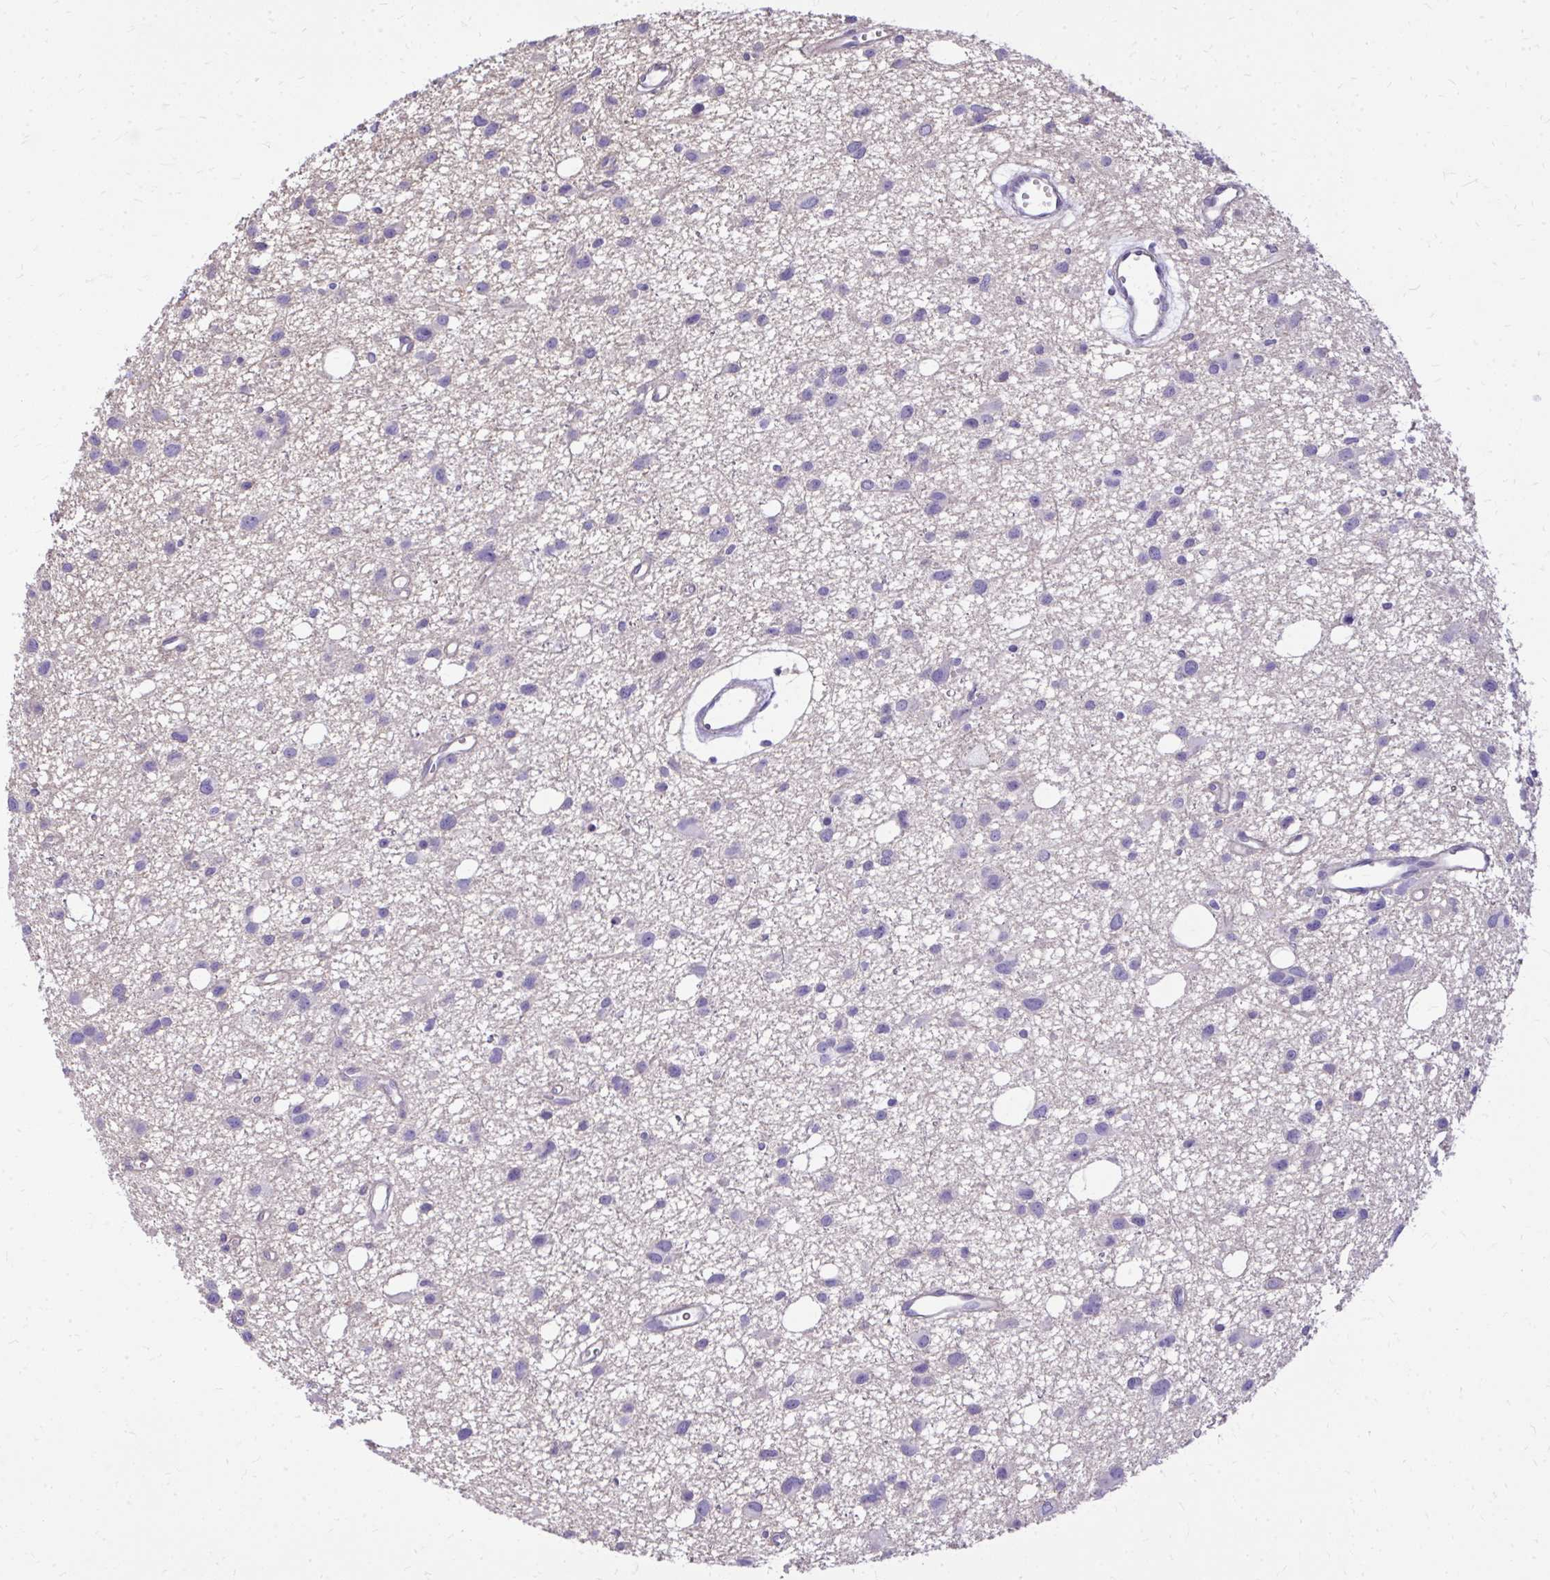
{"staining": {"intensity": "negative", "quantity": "none", "location": "none"}, "tissue": "glioma", "cell_type": "Tumor cells", "image_type": "cancer", "snomed": [{"axis": "morphology", "description": "Glioma, malignant, High grade"}, {"axis": "topography", "description": "Brain"}], "caption": "Histopathology image shows no protein expression in tumor cells of glioma tissue.", "gene": "RUNDC3B", "patient": {"sex": "male", "age": 23}}